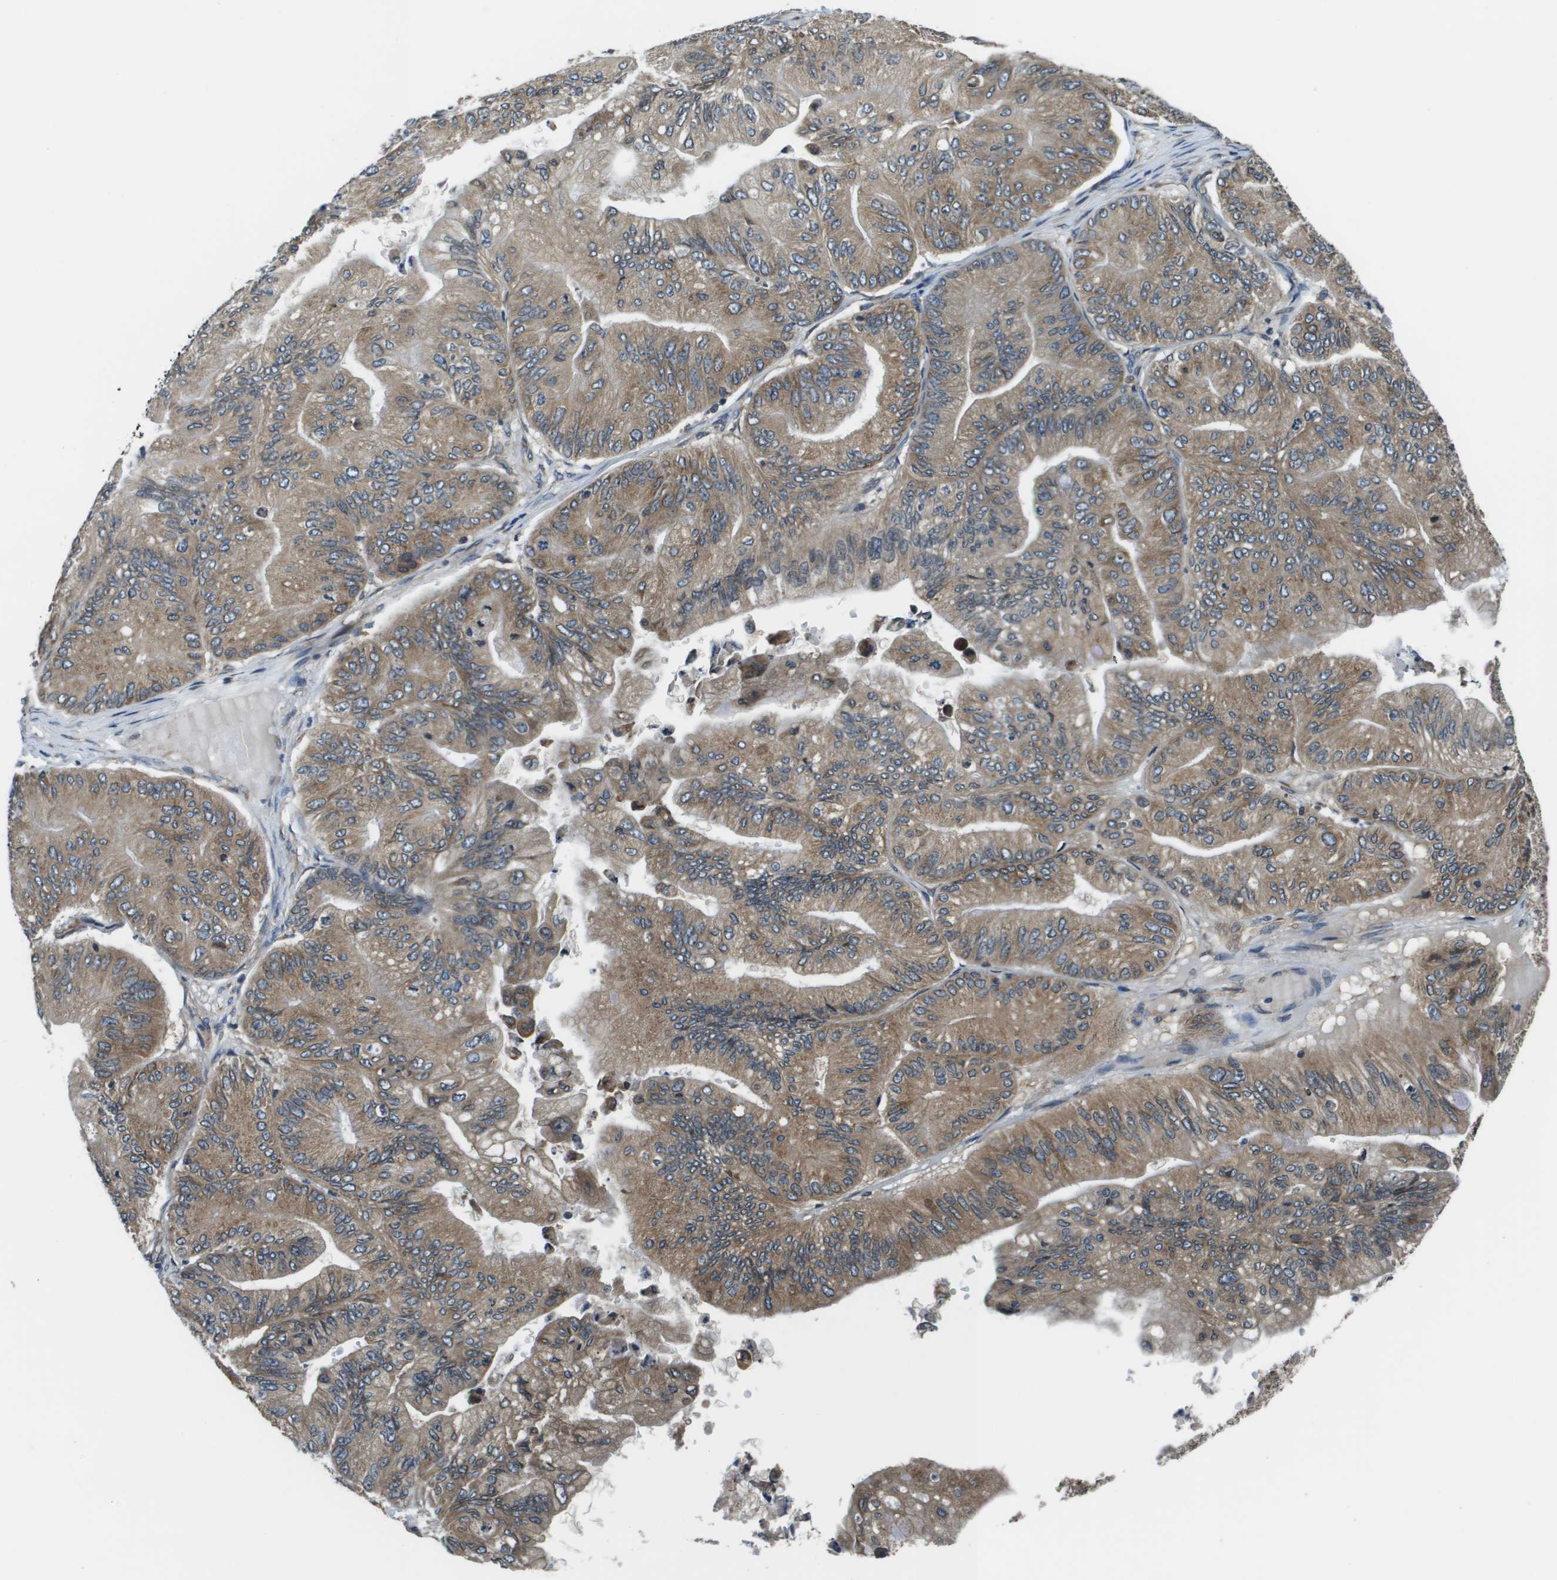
{"staining": {"intensity": "moderate", "quantity": ">75%", "location": "cytoplasmic/membranous"}, "tissue": "ovarian cancer", "cell_type": "Tumor cells", "image_type": "cancer", "snomed": [{"axis": "morphology", "description": "Cystadenocarcinoma, mucinous, NOS"}, {"axis": "topography", "description": "Ovary"}], "caption": "Tumor cells reveal medium levels of moderate cytoplasmic/membranous staining in approximately >75% of cells in mucinous cystadenocarcinoma (ovarian).", "gene": "SEC62", "patient": {"sex": "female", "age": 61}}